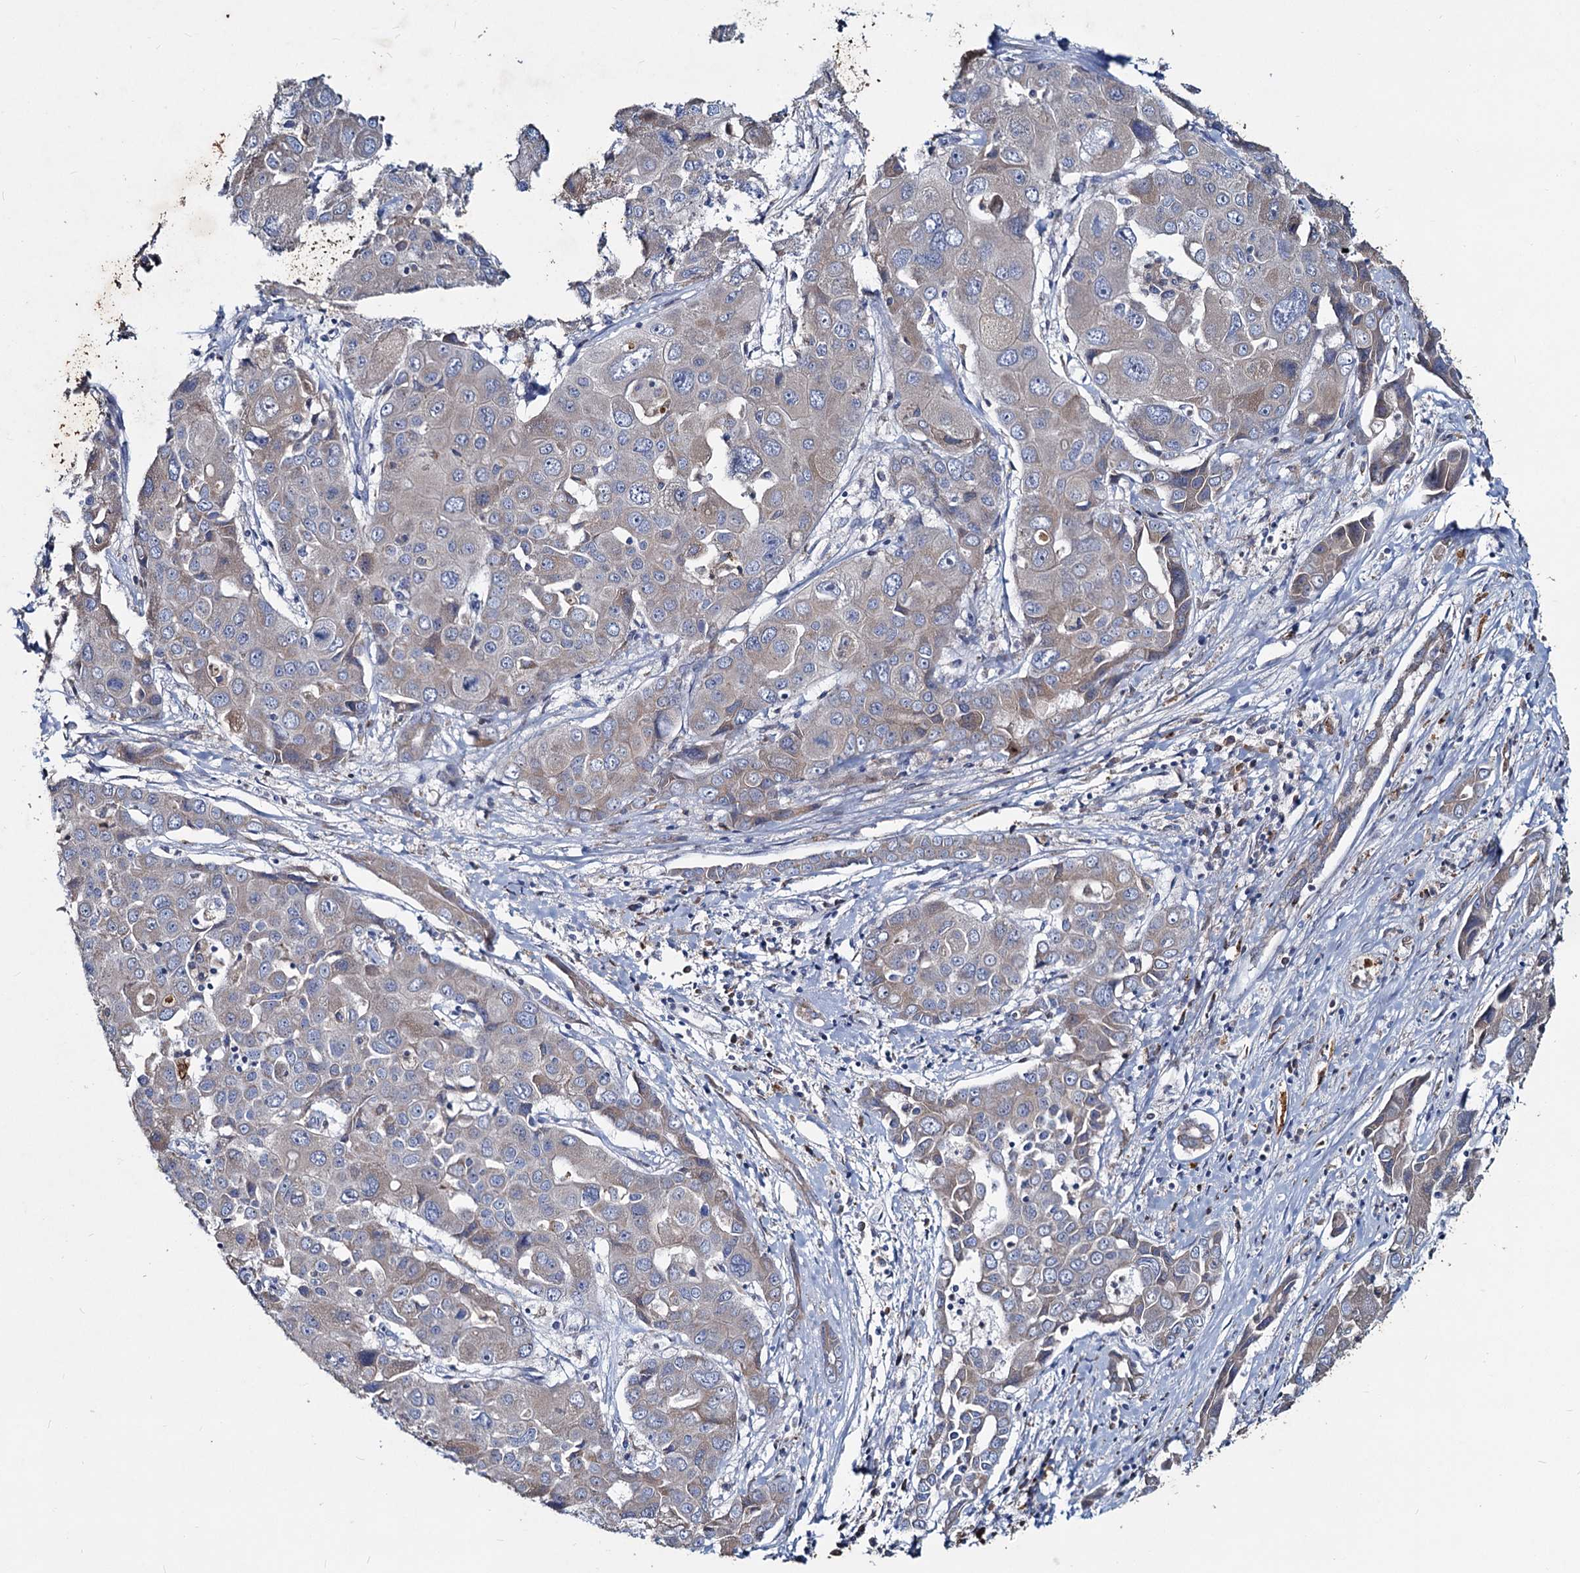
{"staining": {"intensity": "negative", "quantity": "none", "location": "none"}, "tissue": "liver cancer", "cell_type": "Tumor cells", "image_type": "cancer", "snomed": [{"axis": "morphology", "description": "Cholangiocarcinoma"}, {"axis": "topography", "description": "Liver"}], "caption": "Immunohistochemical staining of human liver cholangiocarcinoma reveals no significant staining in tumor cells.", "gene": "TMX2", "patient": {"sex": "male", "age": 67}}